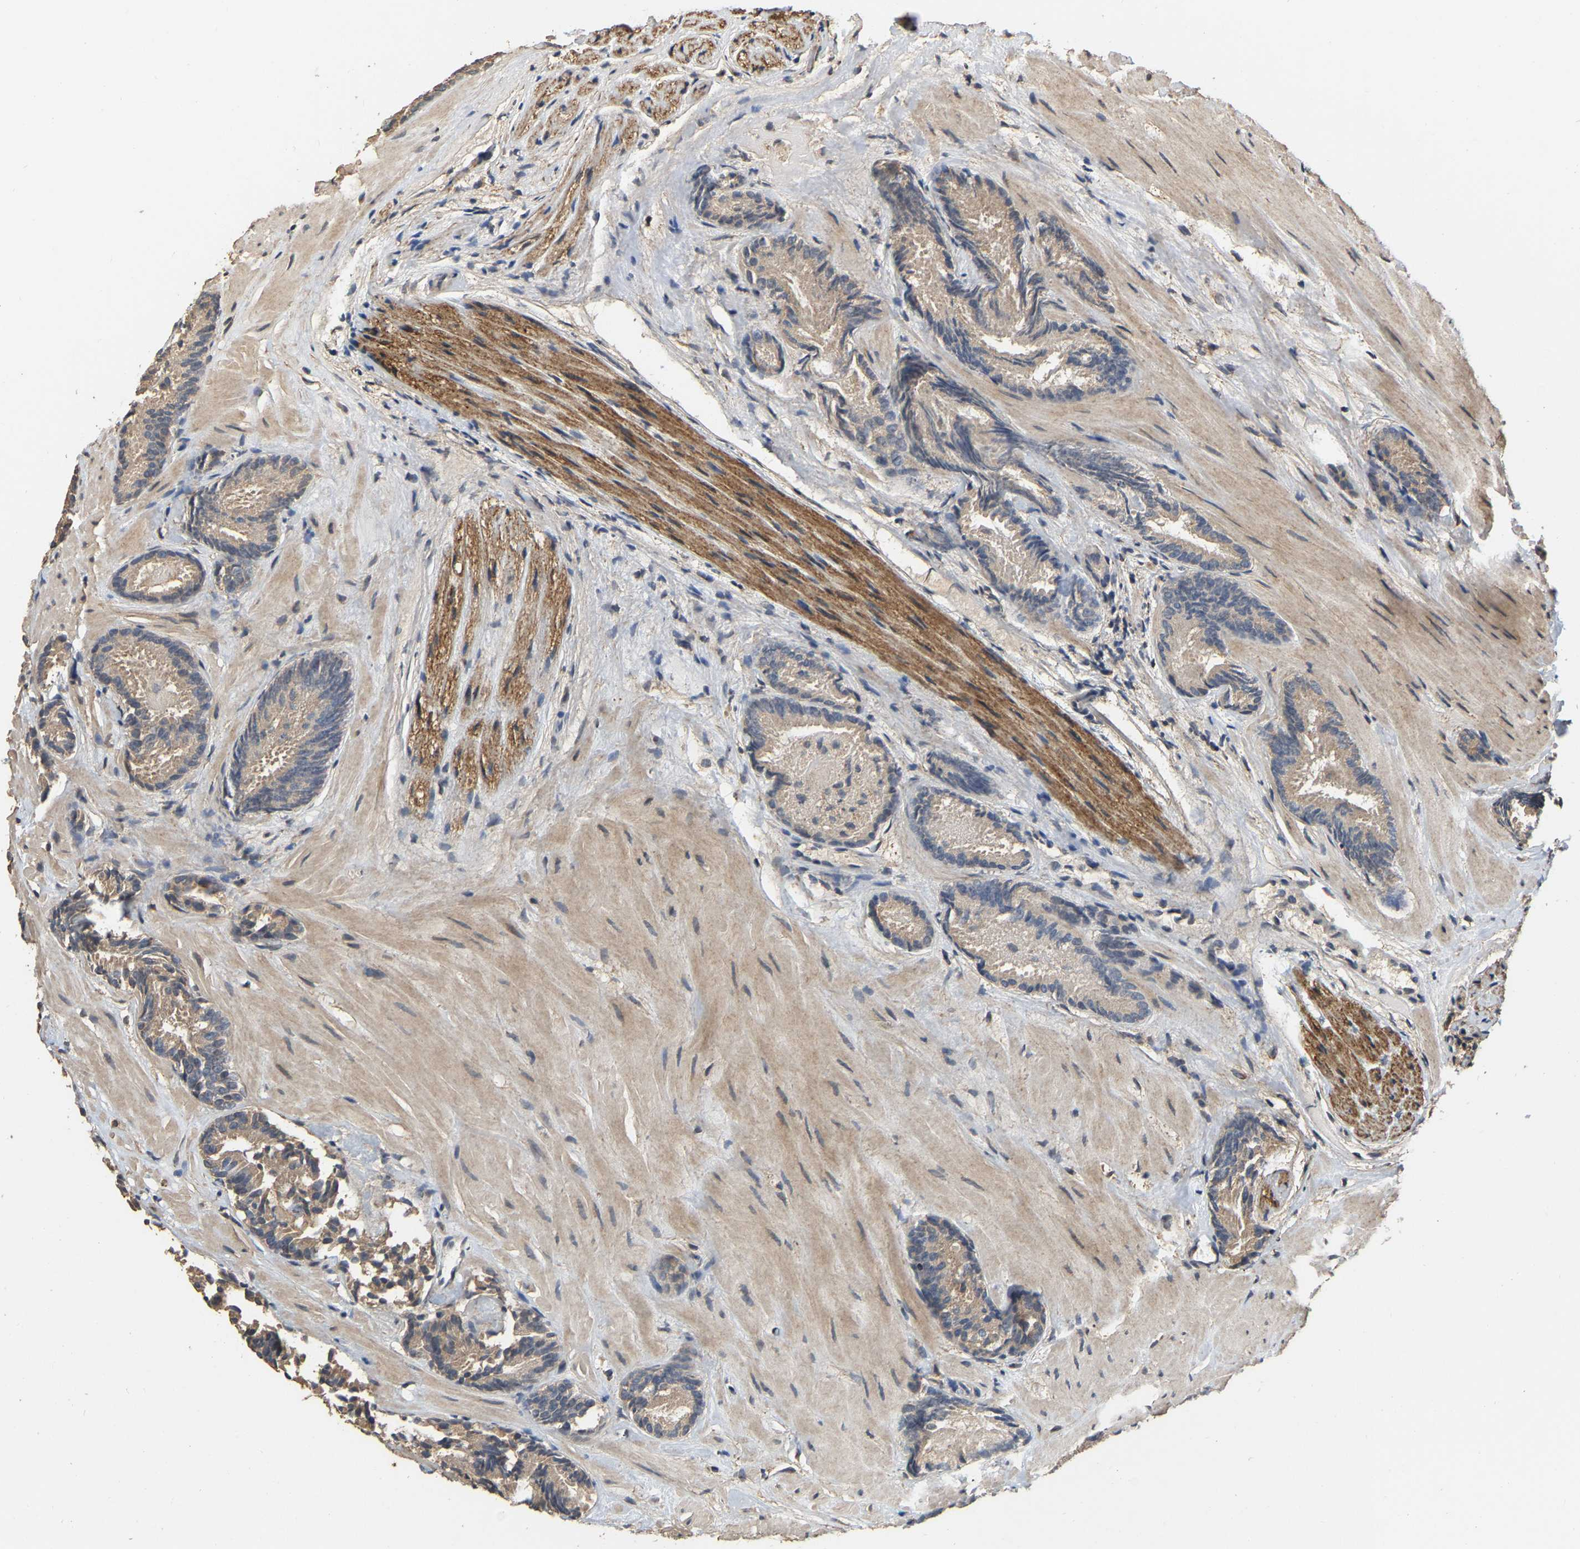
{"staining": {"intensity": "weak", "quantity": ">75%", "location": "cytoplasmic/membranous"}, "tissue": "prostate cancer", "cell_type": "Tumor cells", "image_type": "cancer", "snomed": [{"axis": "morphology", "description": "Adenocarcinoma, Low grade"}, {"axis": "topography", "description": "Prostate"}], "caption": "Protein staining of low-grade adenocarcinoma (prostate) tissue exhibits weak cytoplasmic/membranous expression in approximately >75% of tumor cells. The staining was performed using DAB to visualize the protein expression in brown, while the nuclei were stained in blue with hematoxylin (Magnification: 20x).", "gene": "NCS1", "patient": {"sex": "male", "age": 51}}